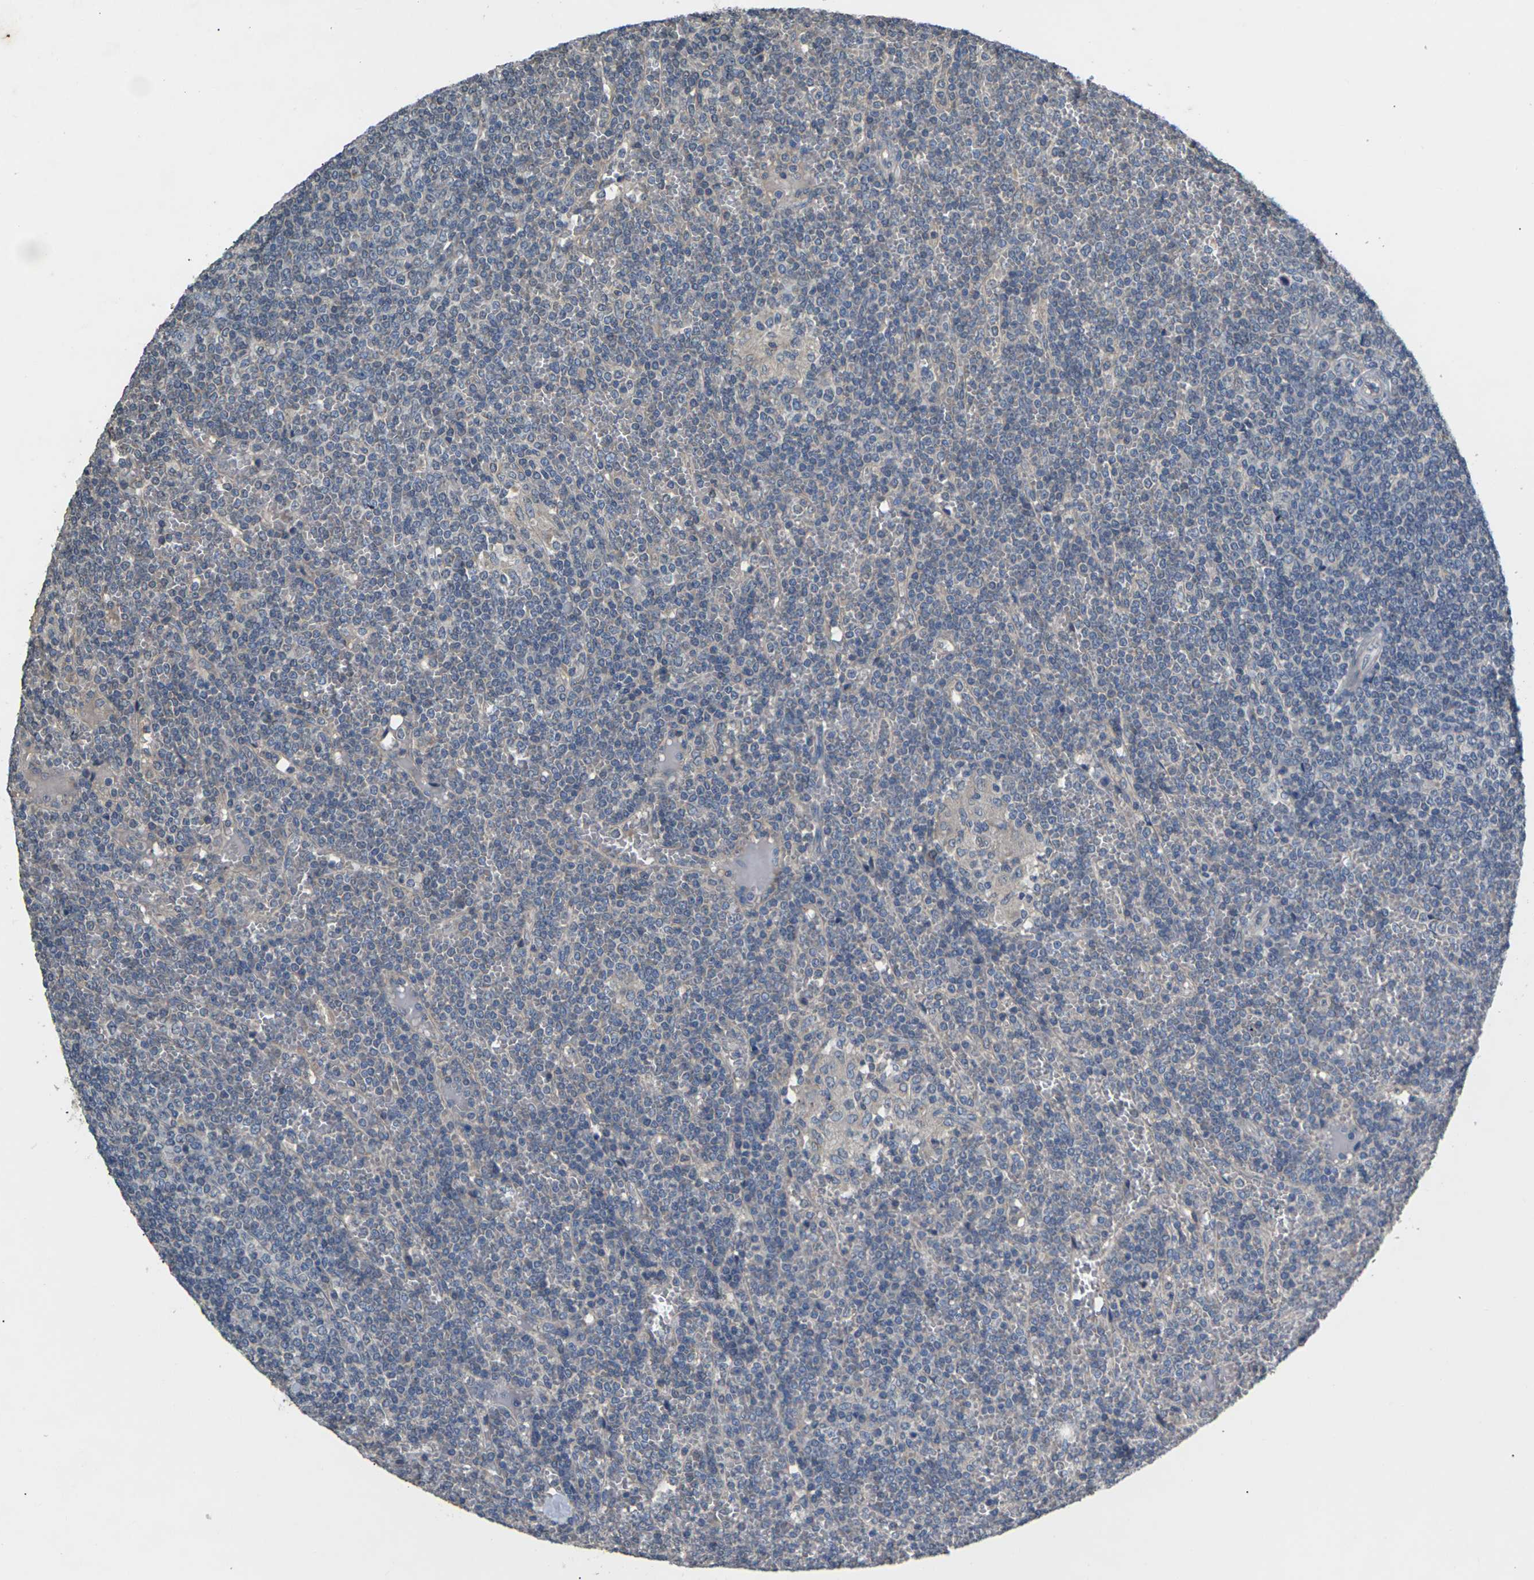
{"staining": {"intensity": "negative", "quantity": "none", "location": "none"}, "tissue": "lymphoma", "cell_type": "Tumor cells", "image_type": "cancer", "snomed": [{"axis": "morphology", "description": "Malignant lymphoma, non-Hodgkin's type, Low grade"}, {"axis": "topography", "description": "Spleen"}], "caption": "Protein analysis of lymphoma displays no significant expression in tumor cells. (DAB immunohistochemistry (IHC), high magnification).", "gene": "SLC2A2", "patient": {"sex": "female", "age": 19}}